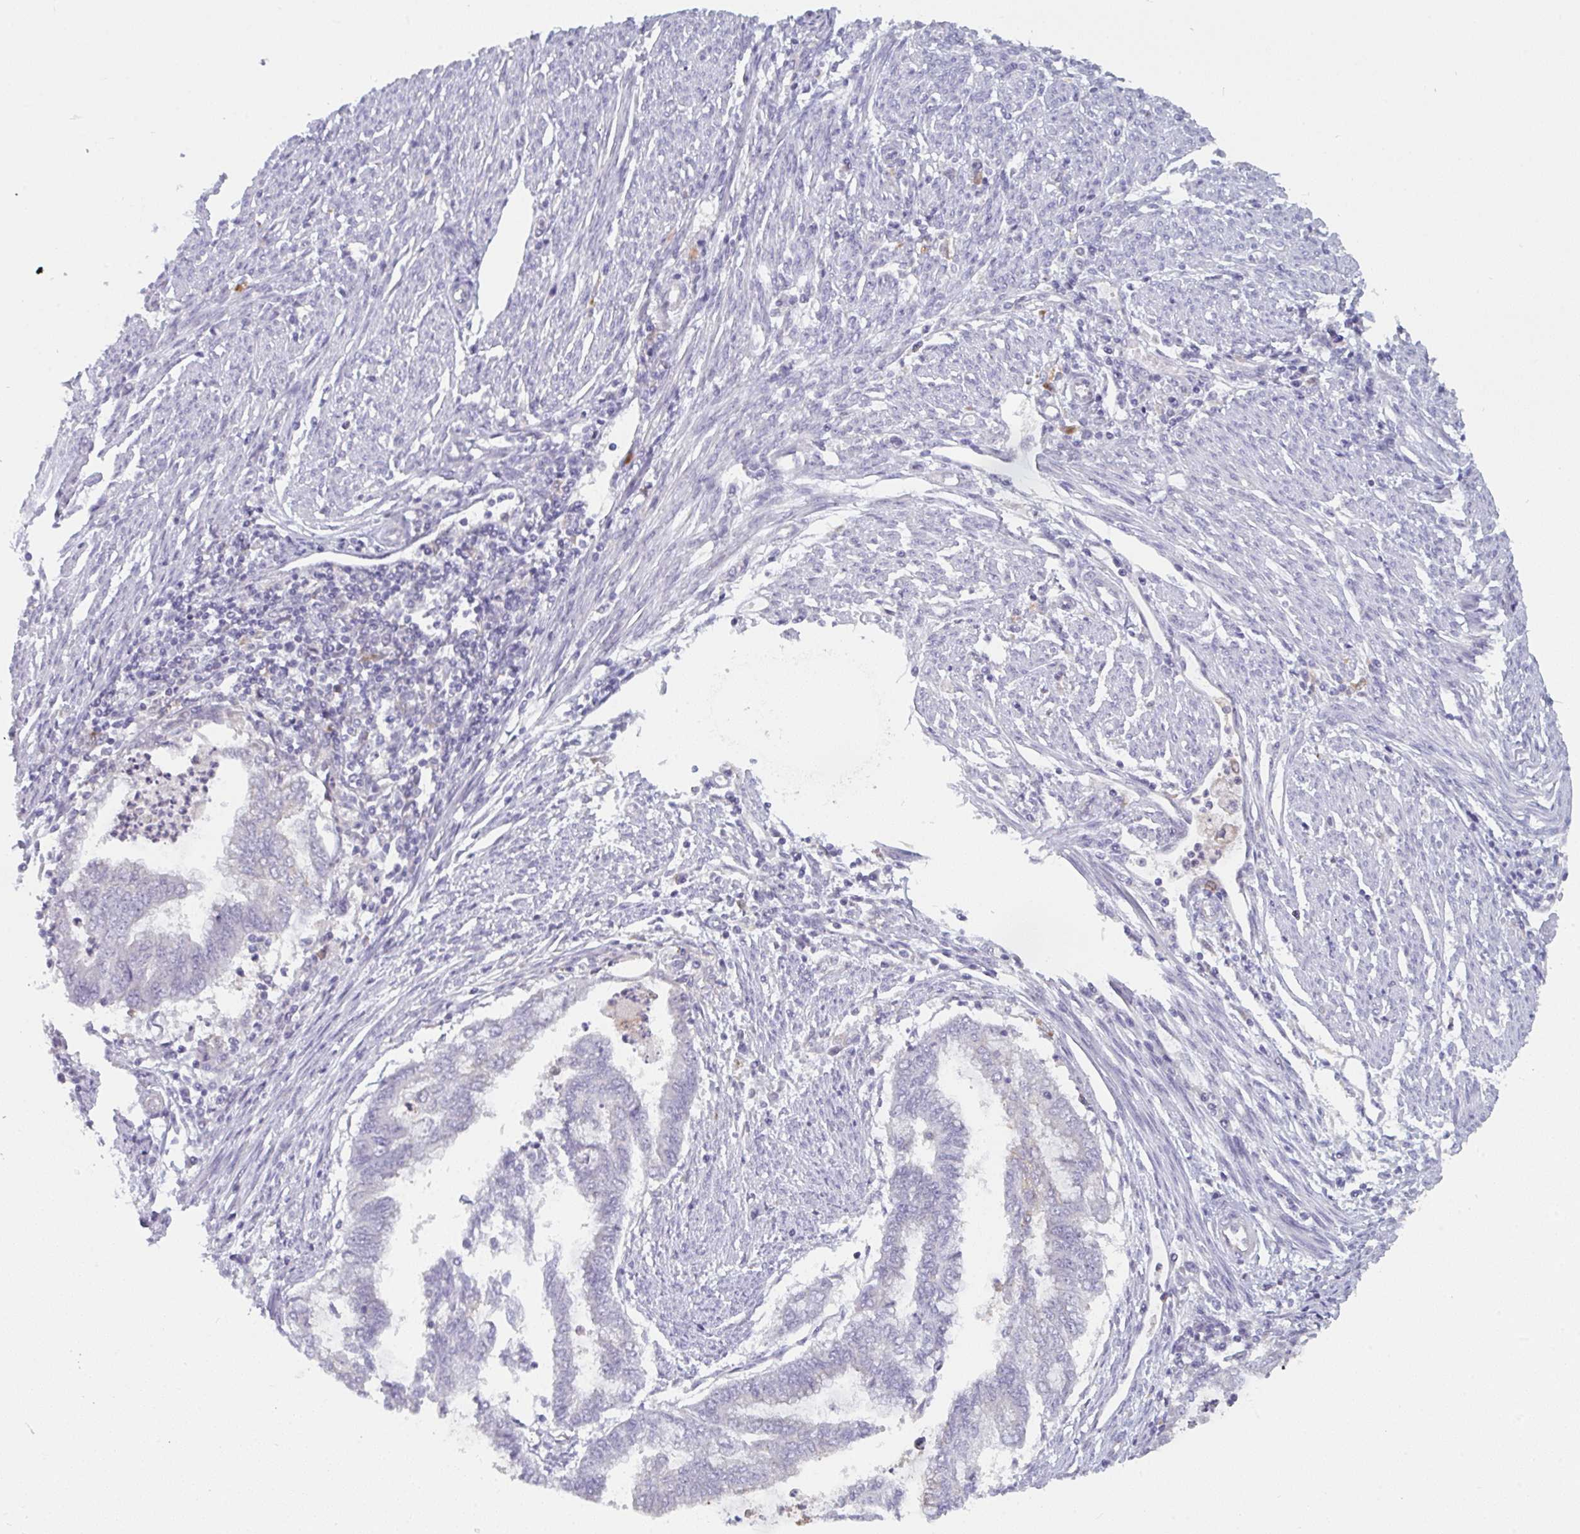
{"staining": {"intensity": "negative", "quantity": "none", "location": "none"}, "tissue": "endometrial cancer", "cell_type": "Tumor cells", "image_type": "cancer", "snomed": [{"axis": "morphology", "description": "Adenocarcinoma, NOS"}, {"axis": "topography", "description": "Endometrium"}], "caption": "This is an immunohistochemistry histopathology image of endometrial cancer (adenocarcinoma). There is no staining in tumor cells.", "gene": "PTPRD", "patient": {"sex": "female", "age": 79}}